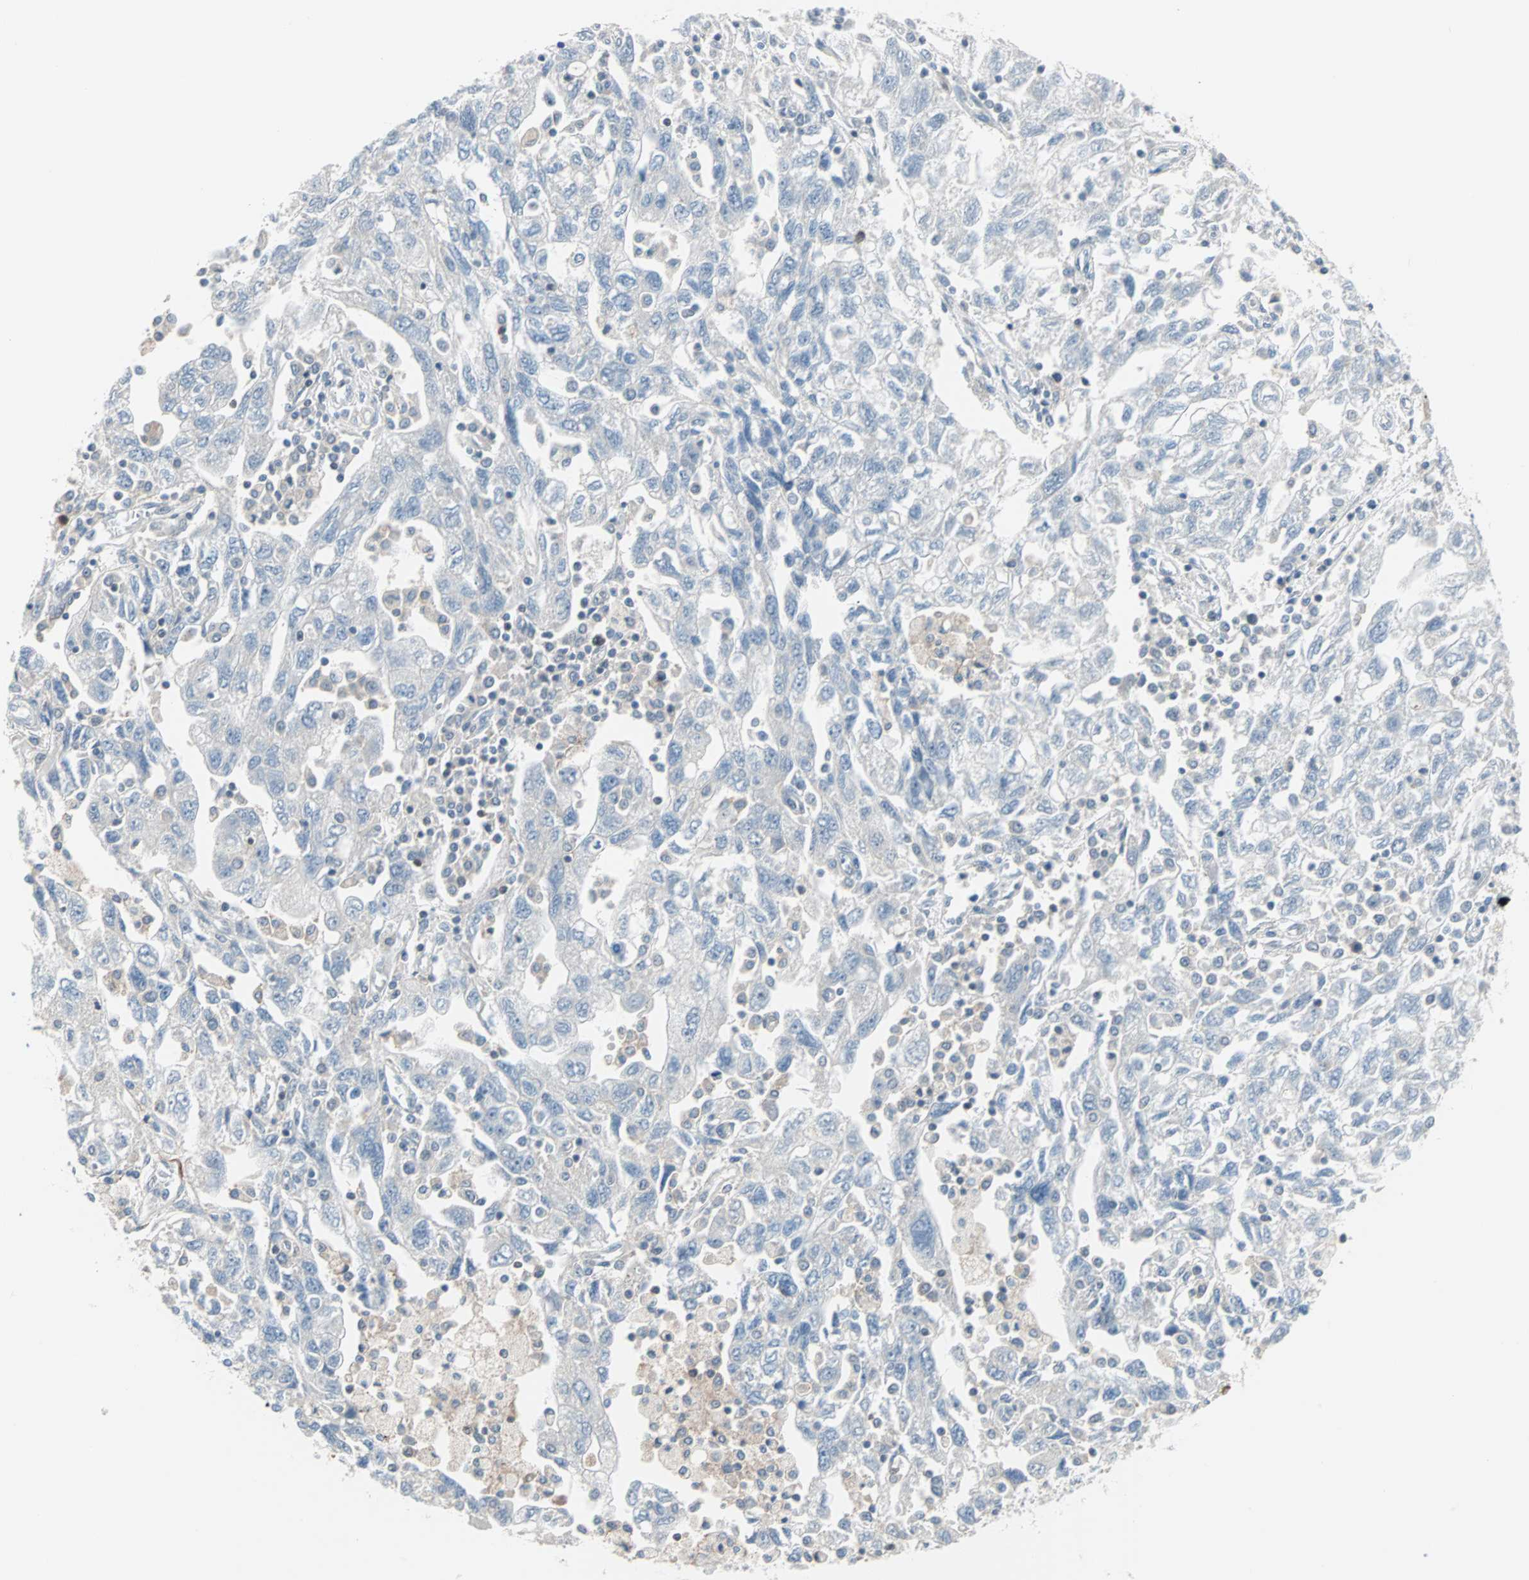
{"staining": {"intensity": "negative", "quantity": "none", "location": "none"}, "tissue": "ovarian cancer", "cell_type": "Tumor cells", "image_type": "cancer", "snomed": [{"axis": "morphology", "description": "Carcinoma, NOS"}, {"axis": "morphology", "description": "Cystadenocarcinoma, serous, NOS"}, {"axis": "topography", "description": "Ovary"}], "caption": "Immunohistochemical staining of human ovarian cancer (carcinoma) displays no significant staining in tumor cells.", "gene": "CASP3", "patient": {"sex": "female", "age": 69}}